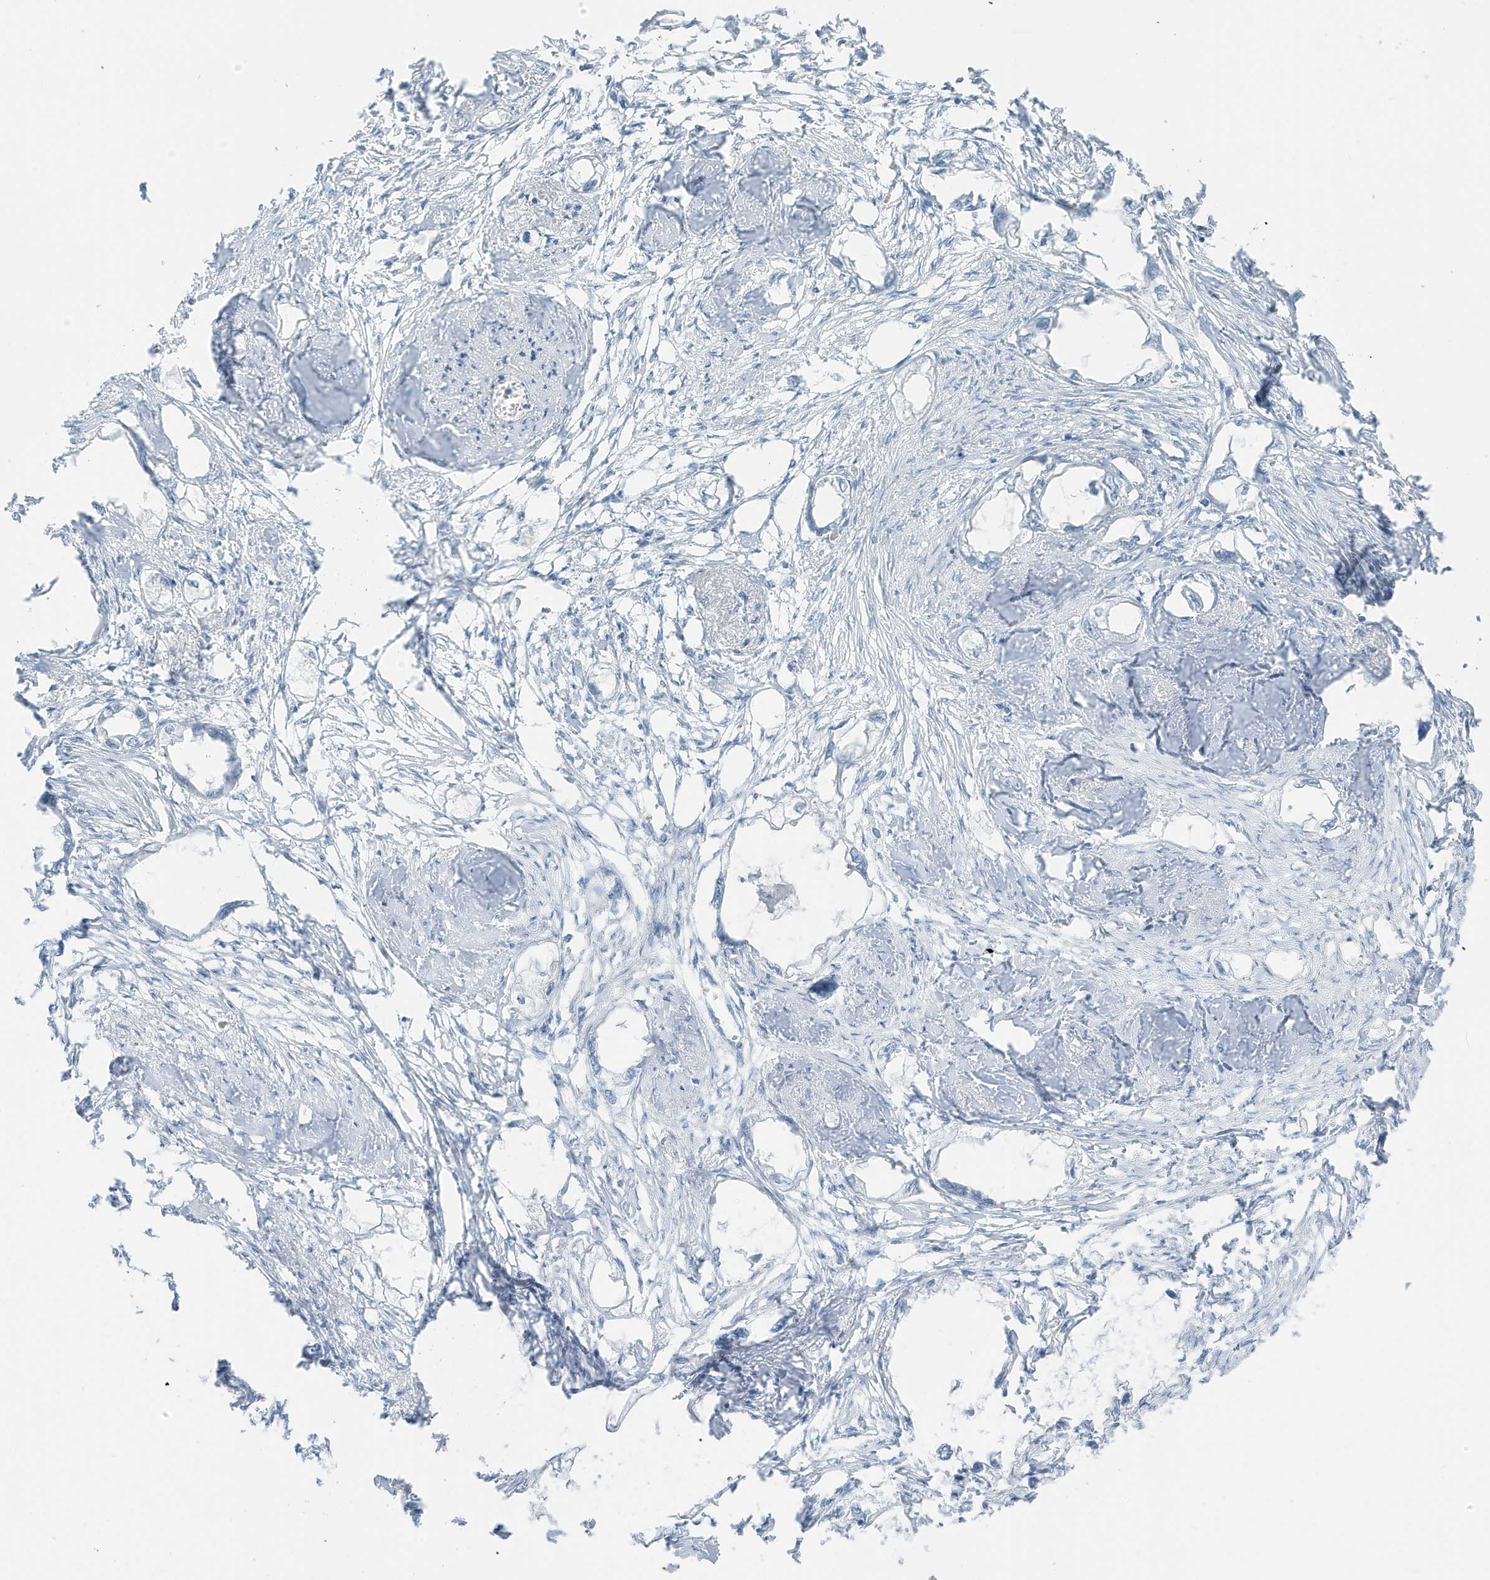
{"staining": {"intensity": "negative", "quantity": "none", "location": "none"}, "tissue": "endometrial cancer", "cell_type": "Tumor cells", "image_type": "cancer", "snomed": [{"axis": "morphology", "description": "Adenocarcinoma, NOS"}, {"axis": "morphology", "description": "Adenocarcinoma, metastatic, NOS"}, {"axis": "topography", "description": "Adipose tissue"}, {"axis": "topography", "description": "Endometrium"}], "caption": "IHC of endometrial cancer demonstrates no staining in tumor cells.", "gene": "ZFP64", "patient": {"sex": "female", "age": 67}}